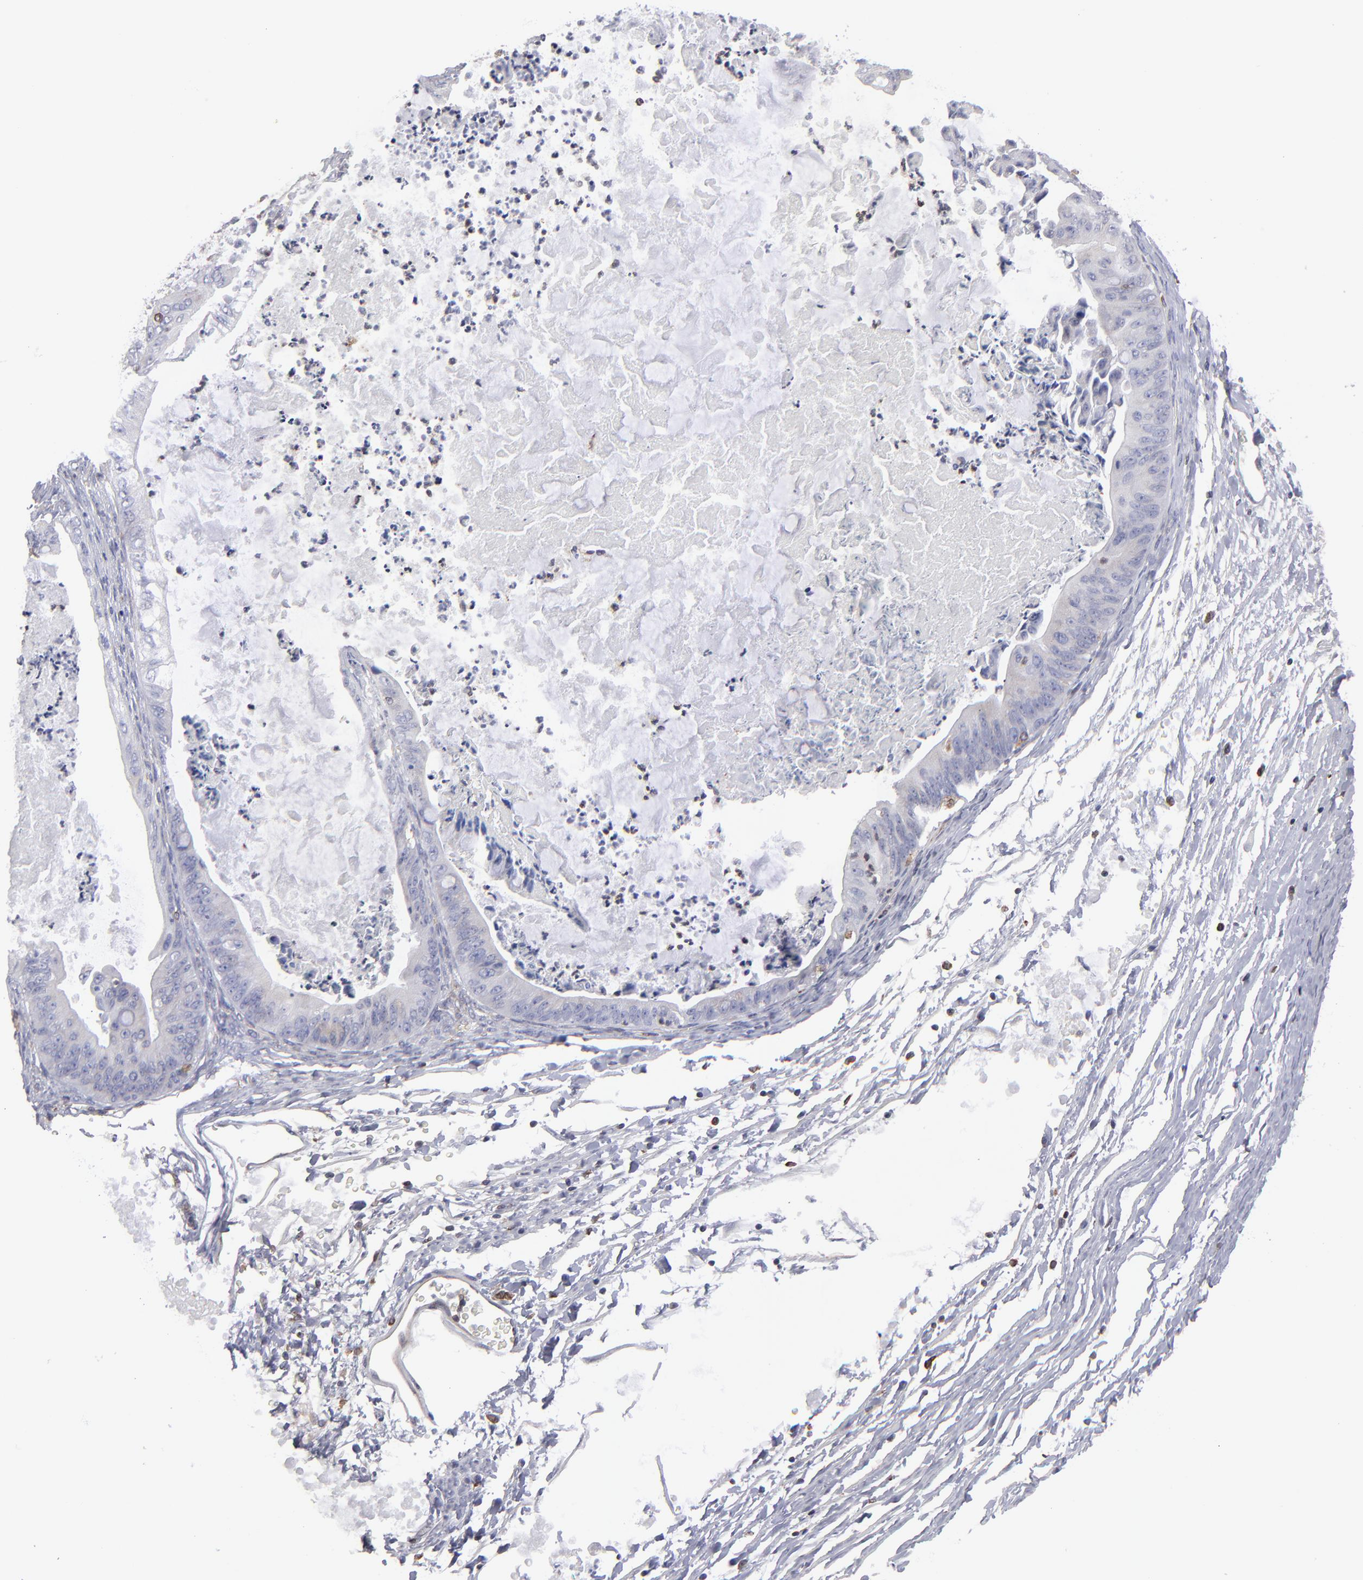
{"staining": {"intensity": "weak", "quantity": "<25%", "location": "cytoplasmic/membranous"}, "tissue": "ovarian cancer", "cell_type": "Tumor cells", "image_type": "cancer", "snomed": [{"axis": "morphology", "description": "Cystadenocarcinoma, mucinous, NOS"}, {"axis": "topography", "description": "Ovary"}], "caption": "Image shows no protein expression in tumor cells of ovarian cancer tissue.", "gene": "TMX1", "patient": {"sex": "female", "age": 37}}